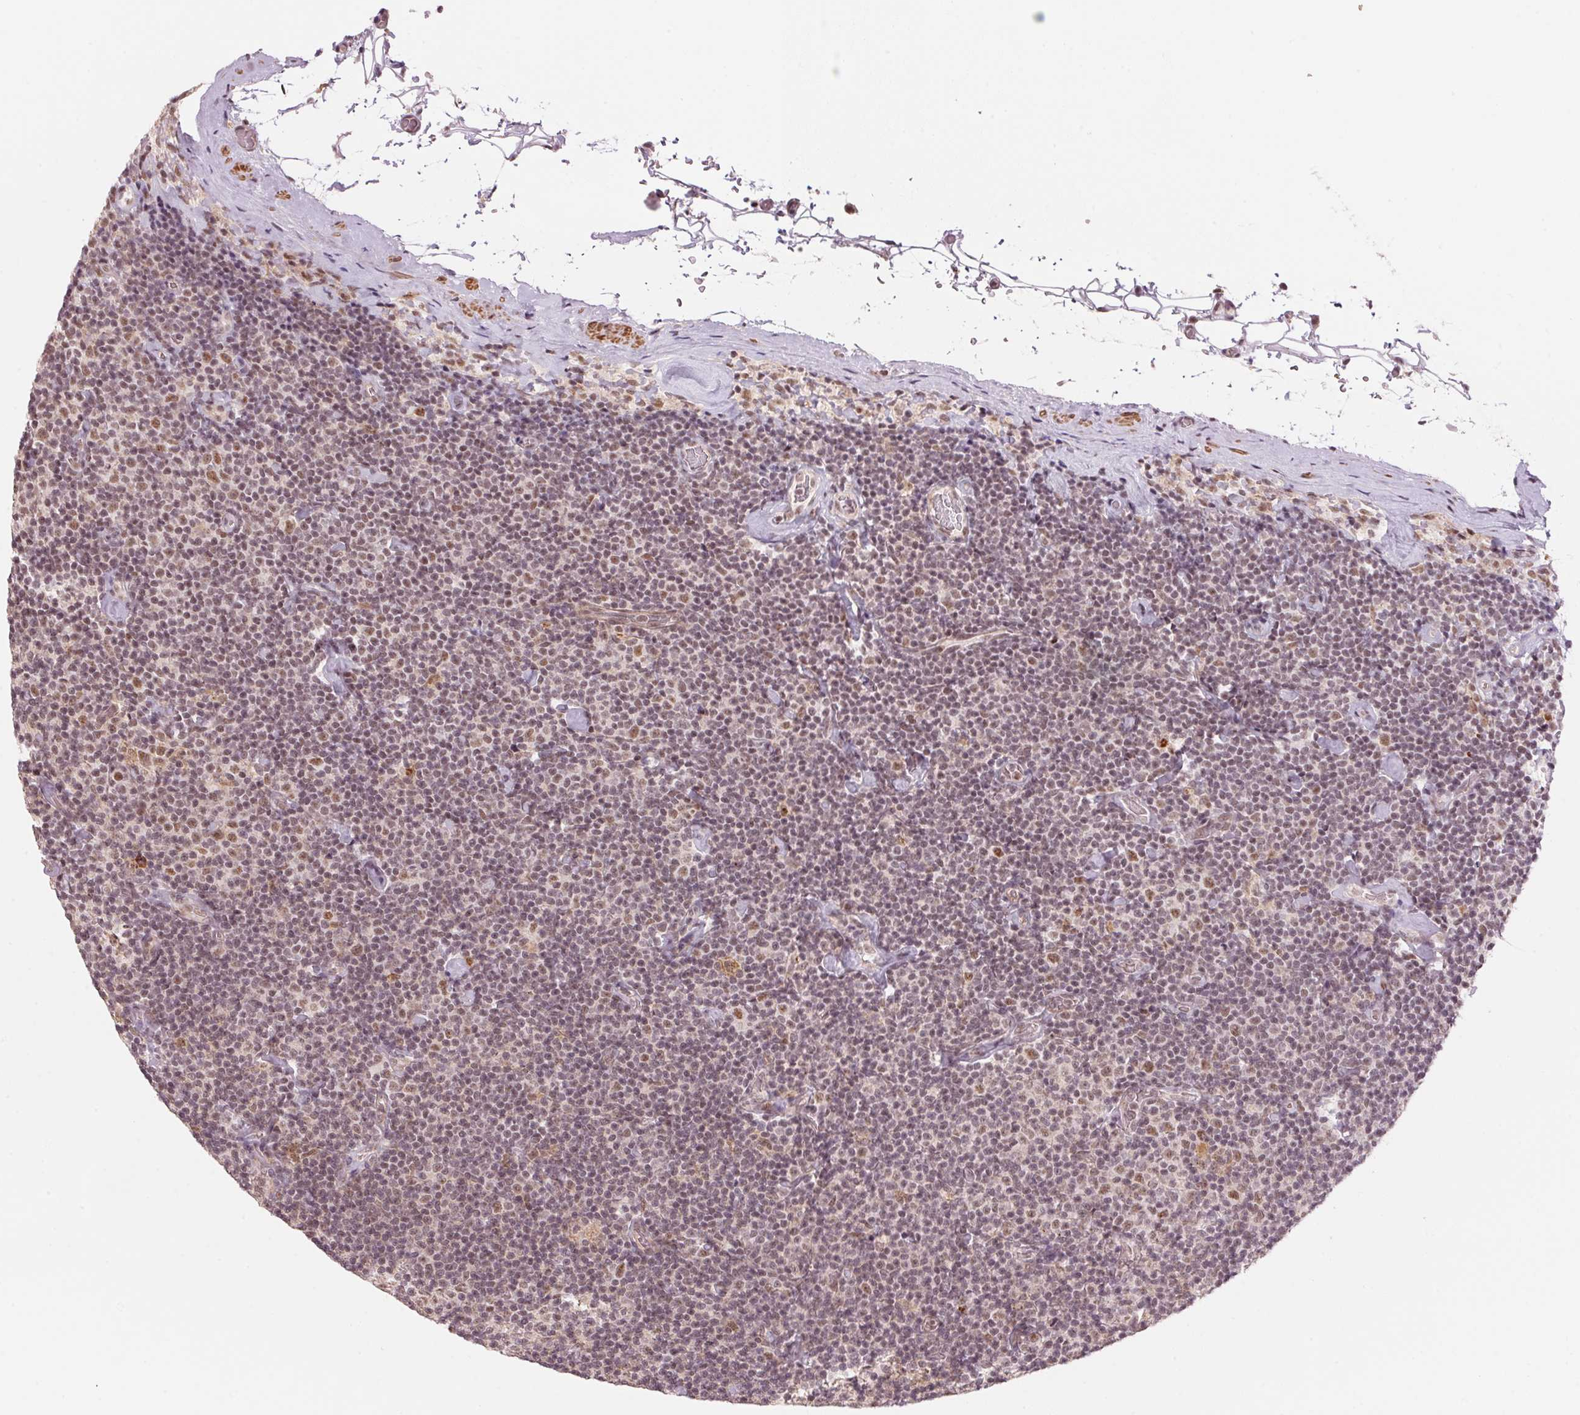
{"staining": {"intensity": "weak", "quantity": "25%-75%", "location": "nuclear"}, "tissue": "lymphoma", "cell_type": "Tumor cells", "image_type": "cancer", "snomed": [{"axis": "morphology", "description": "Malignant lymphoma, non-Hodgkin's type, Low grade"}, {"axis": "topography", "description": "Lymph node"}], "caption": "Immunohistochemistry (IHC) image of lymphoma stained for a protein (brown), which demonstrates low levels of weak nuclear expression in approximately 25%-75% of tumor cells.", "gene": "HNRNPDL", "patient": {"sex": "male", "age": 81}}